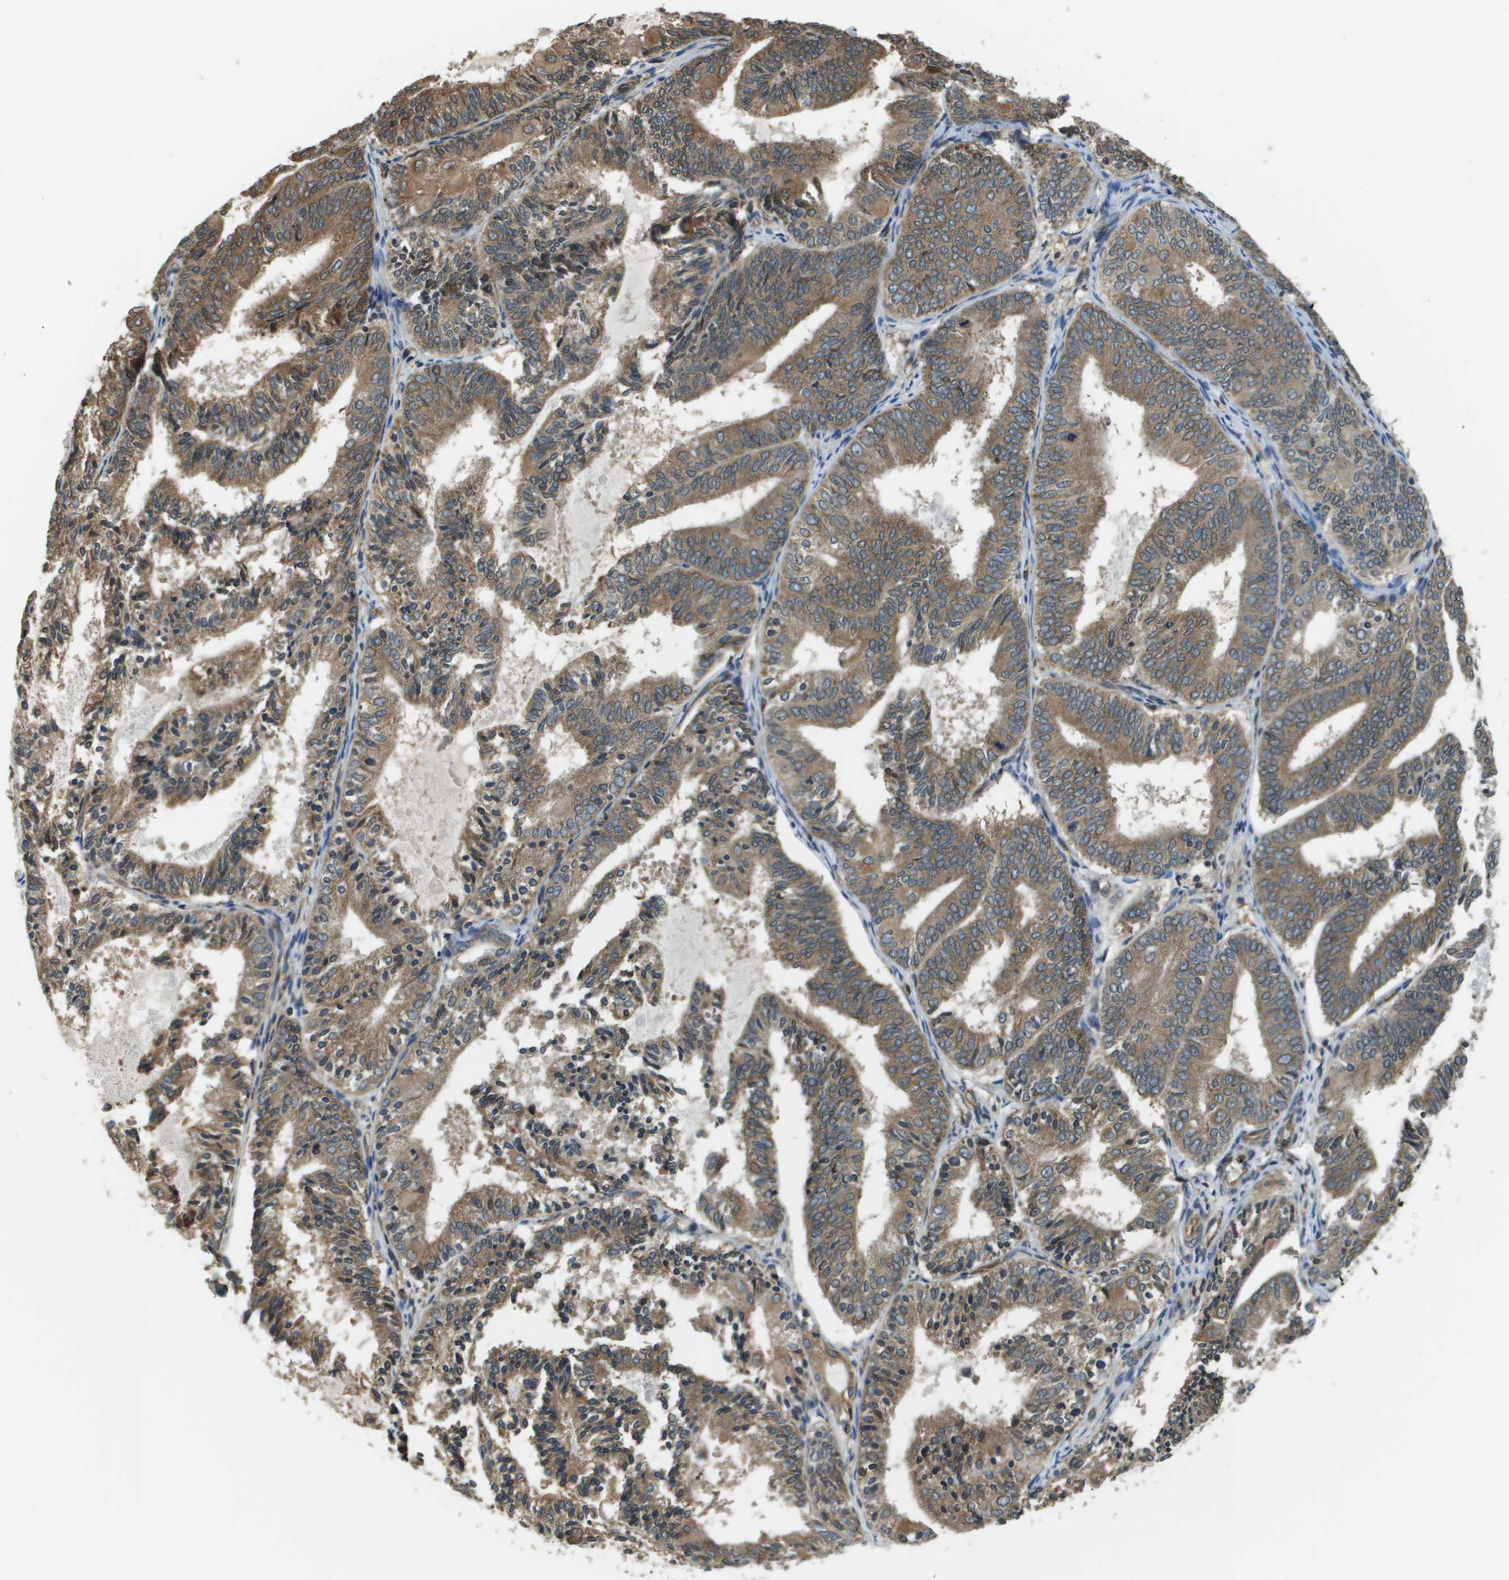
{"staining": {"intensity": "moderate", "quantity": ">75%", "location": "cytoplasmic/membranous"}, "tissue": "endometrial cancer", "cell_type": "Tumor cells", "image_type": "cancer", "snomed": [{"axis": "morphology", "description": "Adenocarcinoma, NOS"}, {"axis": "topography", "description": "Endometrium"}], "caption": "A photomicrograph of adenocarcinoma (endometrial) stained for a protein exhibits moderate cytoplasmic/membranous brown staining in tumor cells.", "gene": "SEC62", "patient": {"sex": "female", "age": 81}}